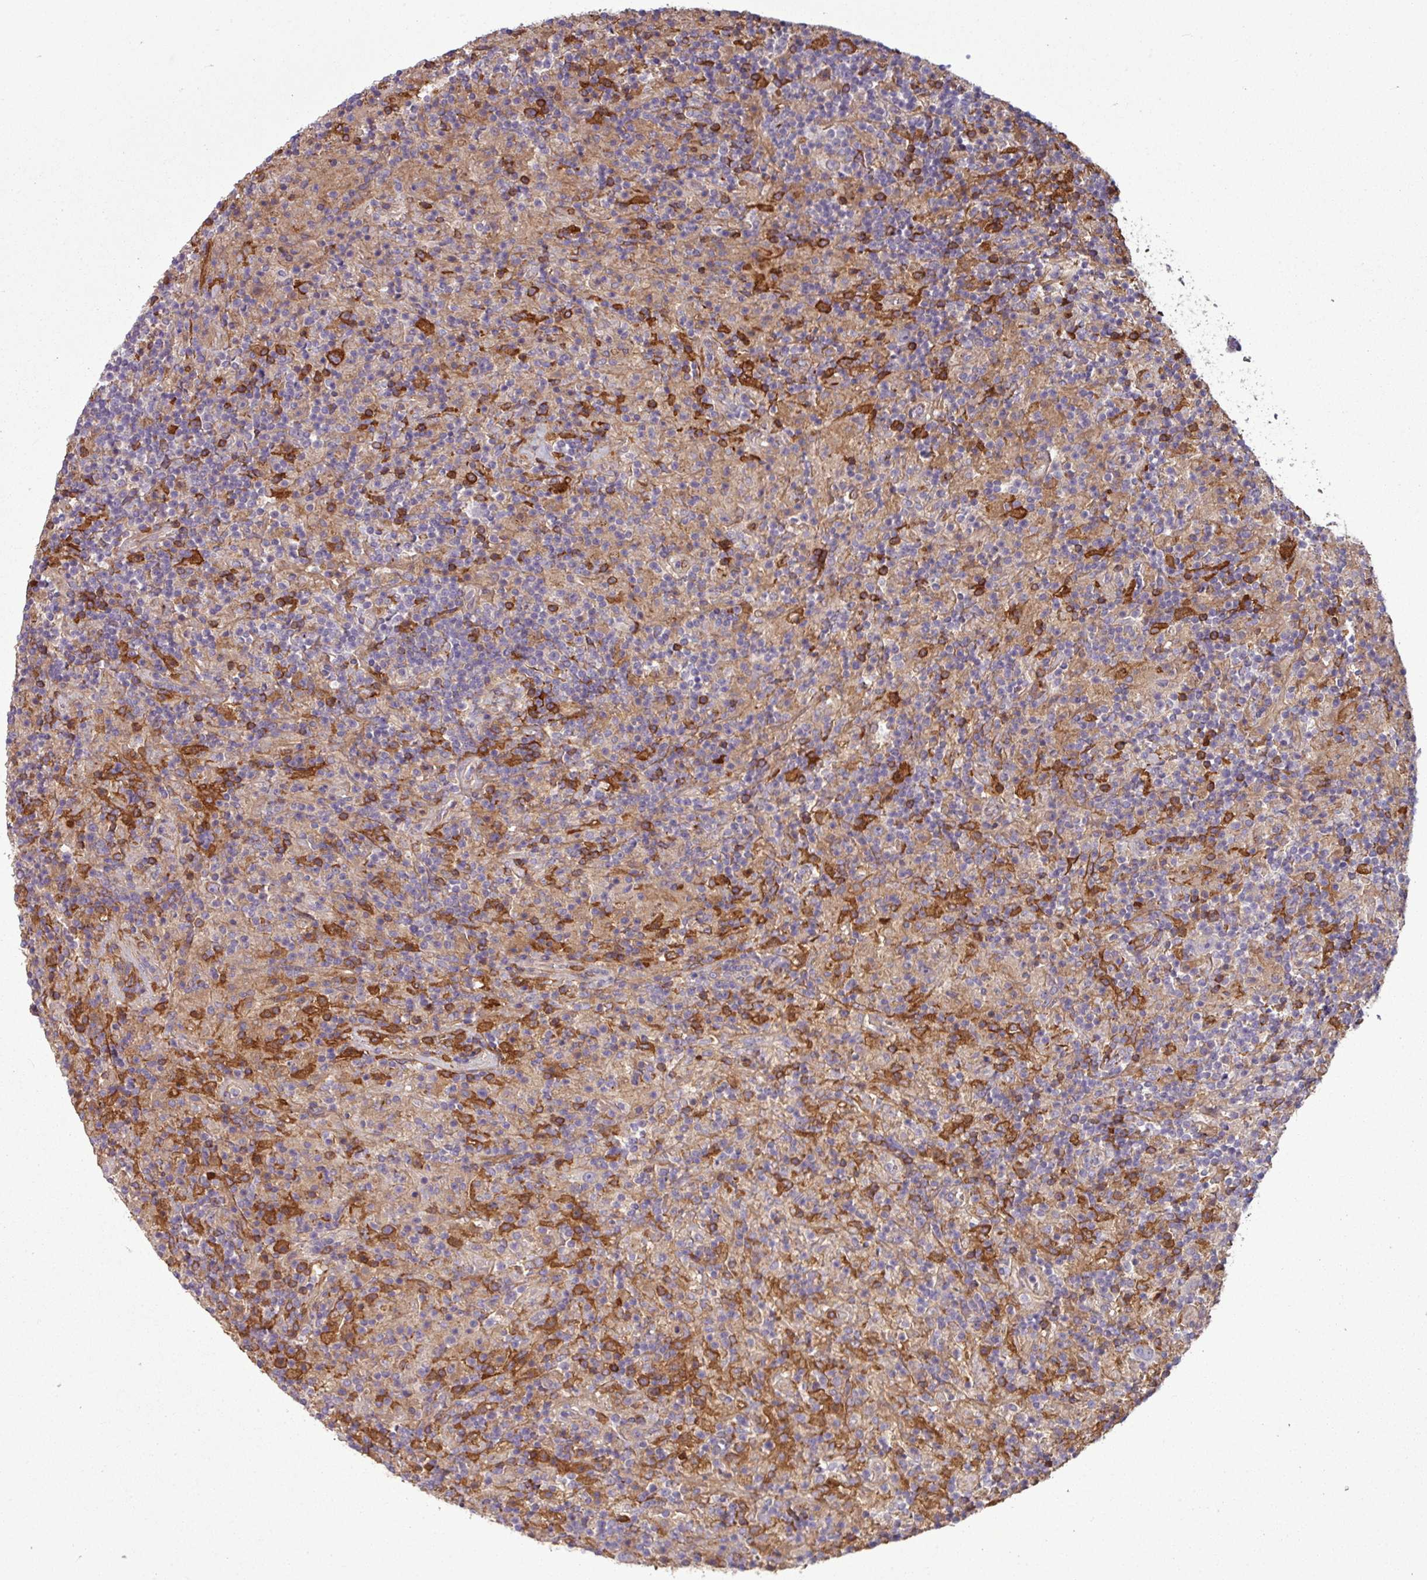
{"staining": {"intensity": "moderate", "quantity": "<25%", "location": "cytoplasmic/membranous"}, "tissue": "lymphoma", "cell_type": "Tumor cells", "image_type": "cancer", "snomed": [{"axis": "morphology", "description": "Hodgkin's disease, NOS"}, {"axis": "topography", "description": "Lymph node"}], "caption": "A micrograph showing moderate cytoplasmic/membranous staining in about <25% of tumor cells in lymphoma, as visualized by brown immunohistochemical staining.", "gene": "C4B", "patient": {"sex": "male", "age": 70}}